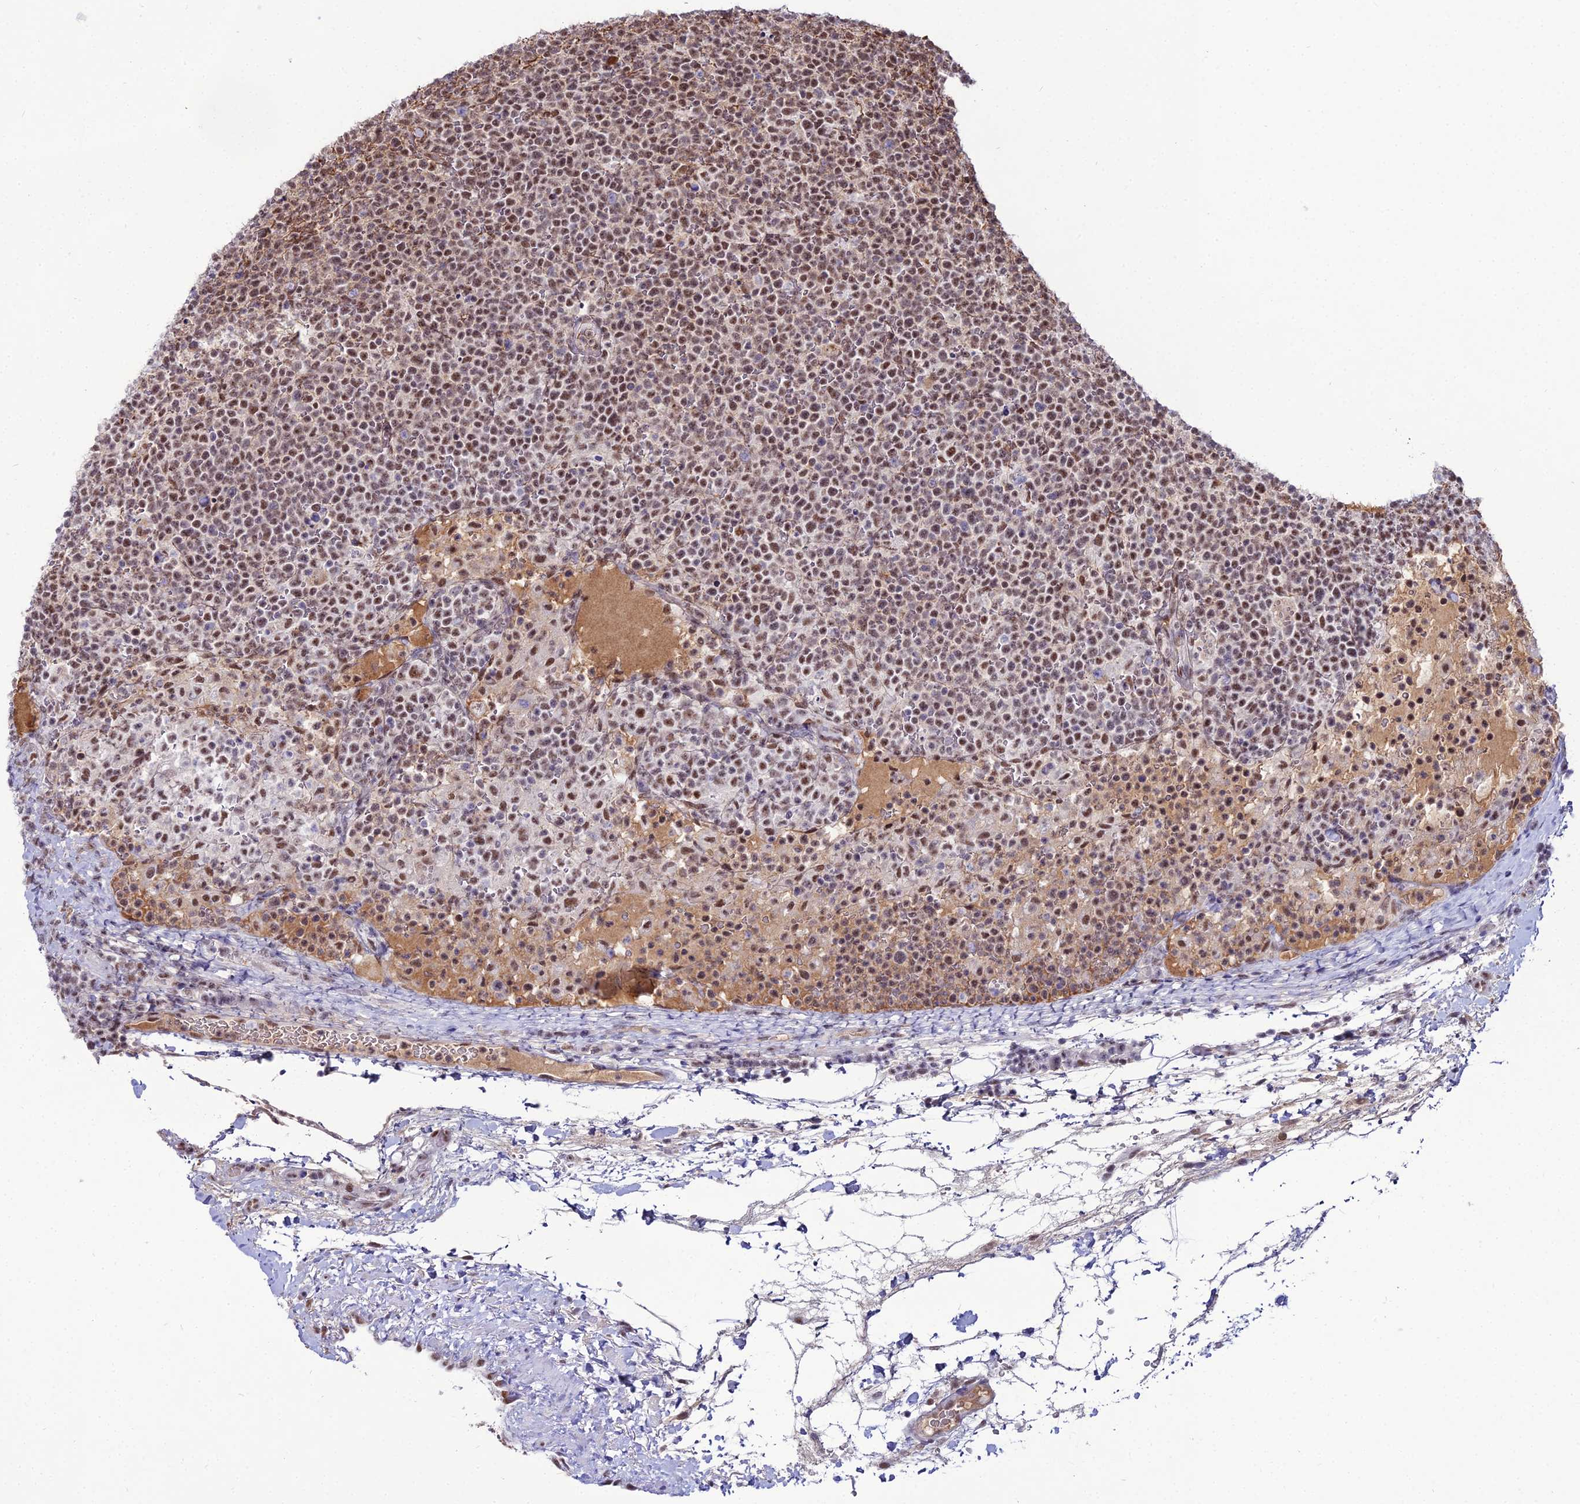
{"staining": {"intensity": "moderate", "quantity": ">75%", "location": "nuclear"}, "tissue": "lymphoma", "cell_type": "Tumor cells", "image_type": "cancer", "snomed": [{"axis": "morphology", "description": "Malignant lymphoma, non-Hodgkin's type, High grade"}, {"axis": "topography", "description": "Lymph node"}], "caption": "Immunohistochemical staining of human high-grade malignant lymphoma, non-Hodgkin's type shows medium levels of moderate nuclear positivity in approximately >75% of tumor cells.", "gene": "RBM12", "patient": {"sex": "male", "age": 61}}